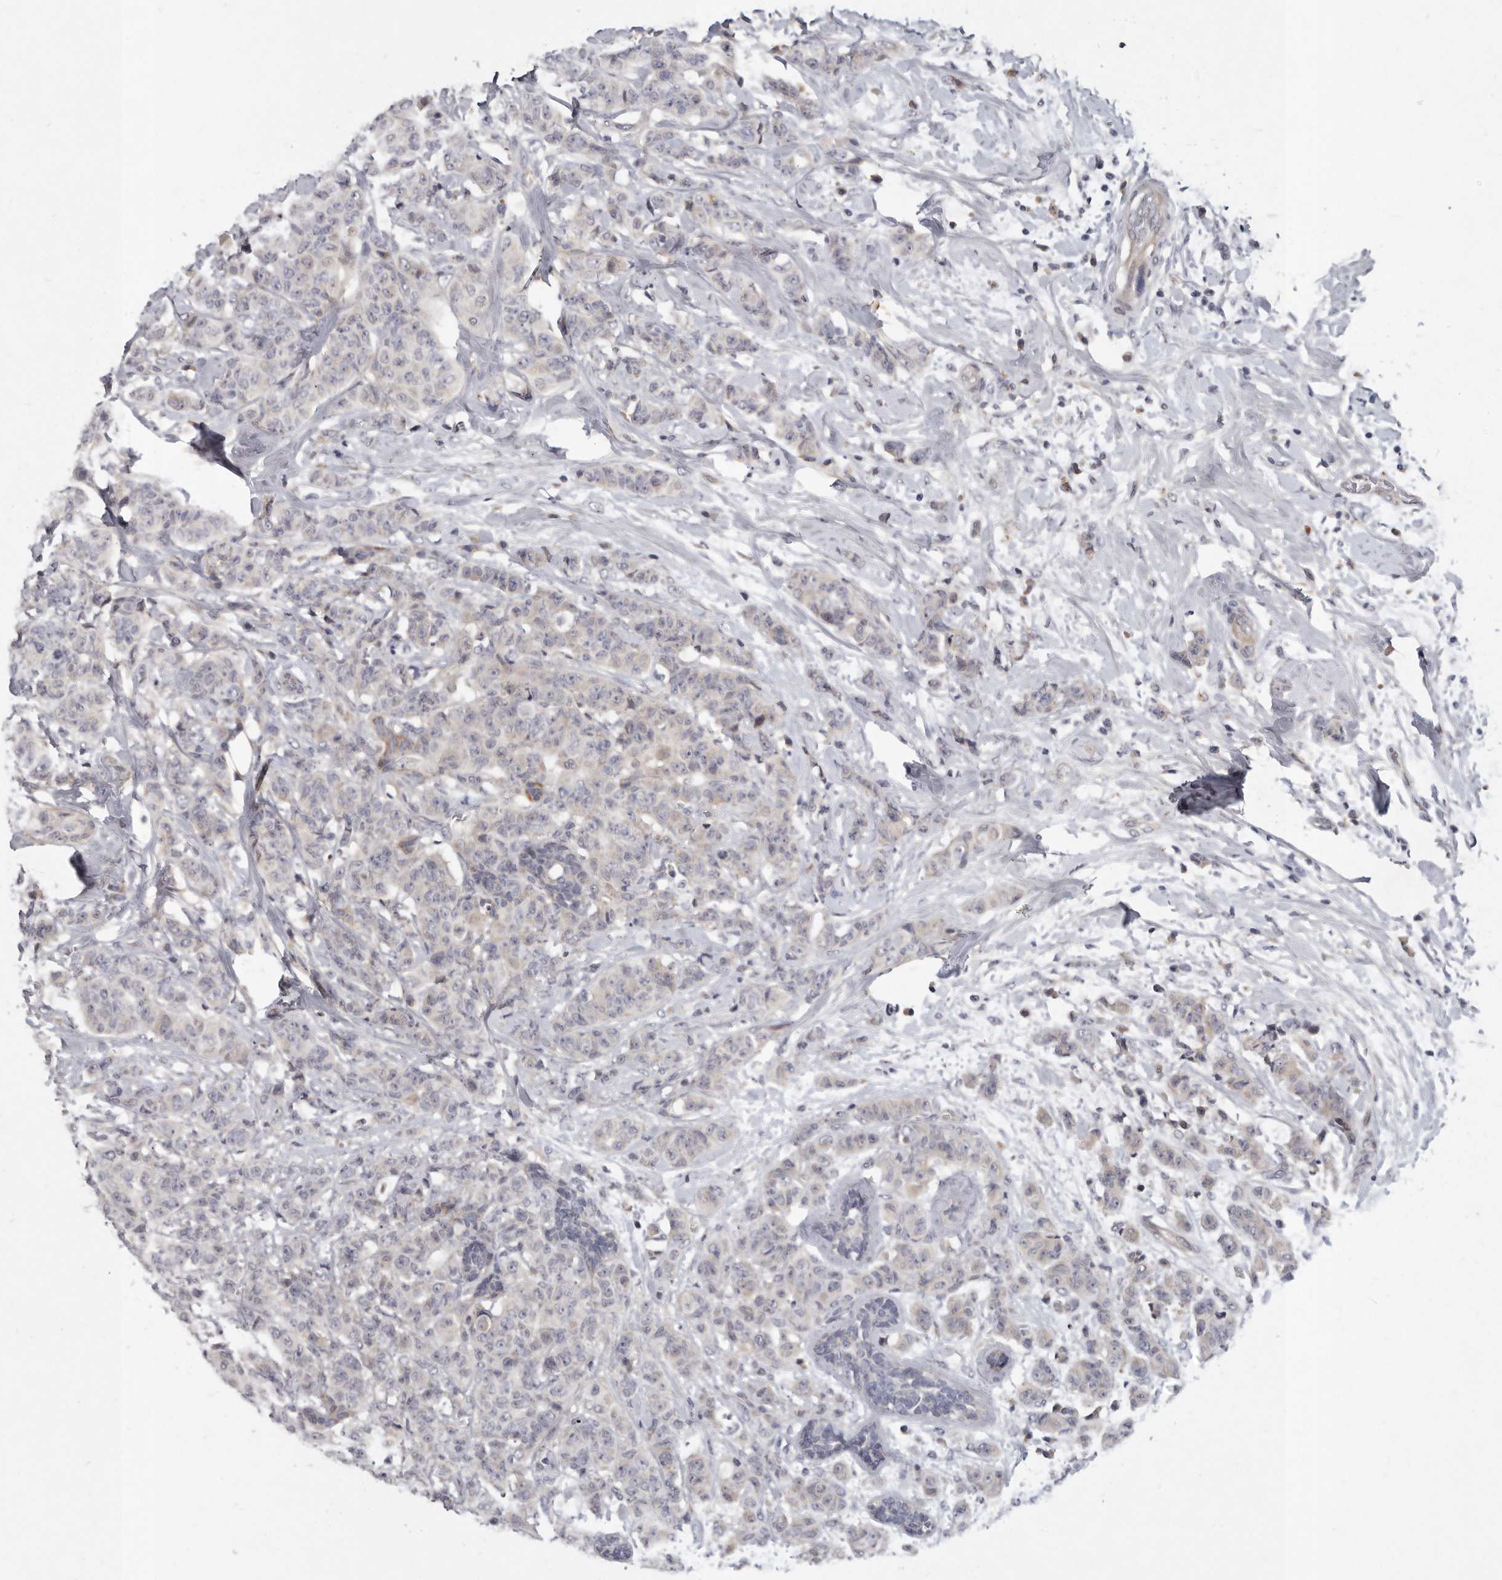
{"staining": {"intensity": "negative", "quantity": "none", "location": "none"}, "tissue": "breast cancer", "cell_type": "Tumor cells", "image_type": "cancer", "snomed": [{"axis": "morphology", "description": "Normal tissue, NOS"}, {"axis": "morphology", "description": "Duct carcinoma"}, {"axis": "topography", "description": "Breast"}], "caption": "A photomicrograph of human breast cancer (invasive ductal carcinoma) is negative for staining in tumor cells.", "gene": "SLC22A1", "patient": {"sex": "female", "age": 40}}